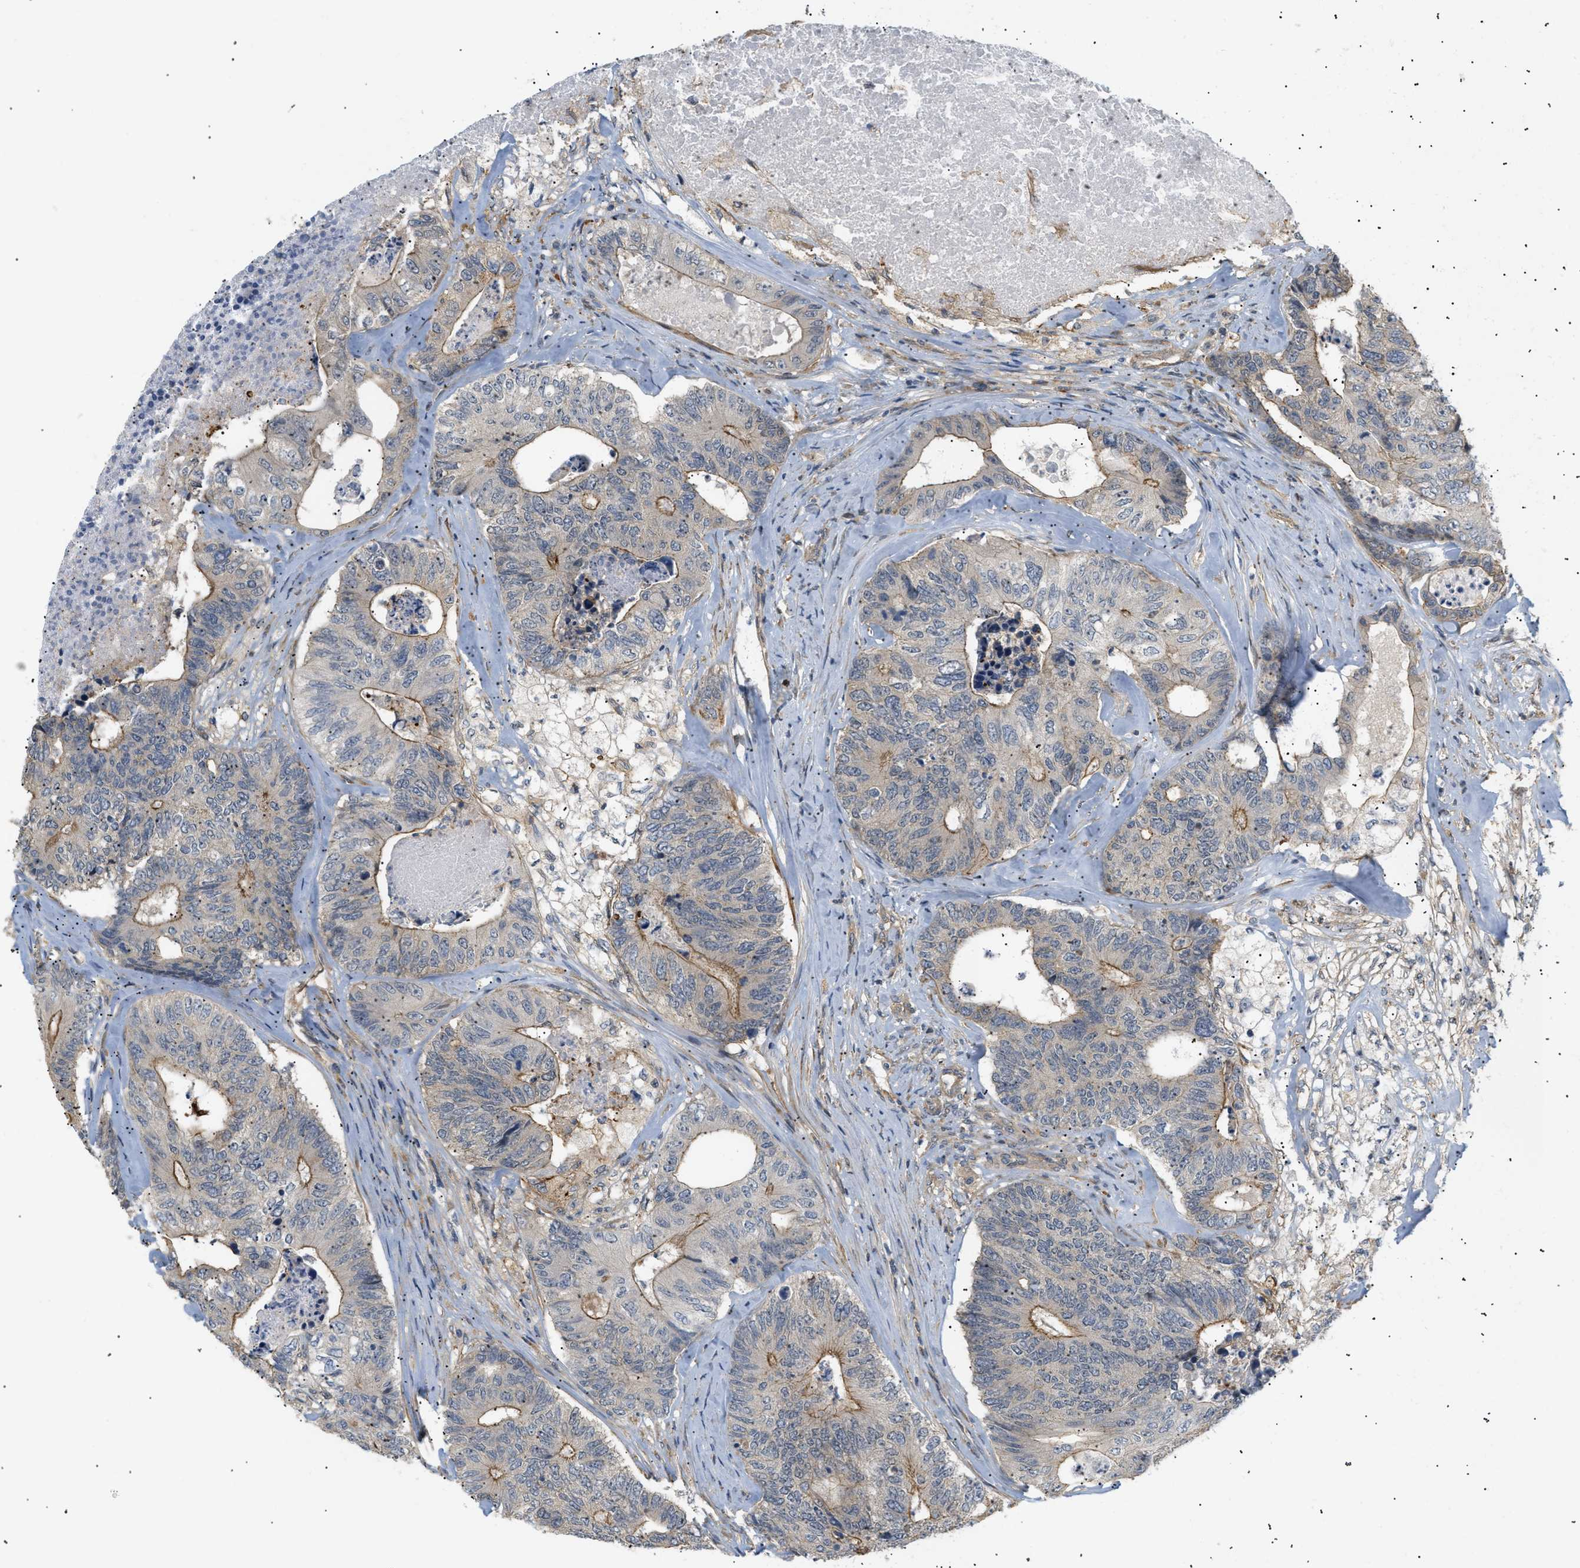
{"staining": {"intensity": "moderate", "quantity": "<25%", "location": "cytoplasmic/membranous"}, "tissue": "colorectal cancer", "cell_type": "Tumor cells", "image_type": "cancer", "snomed": [{"axis": "morphology", "description": "Adenocarcinoma, NOS"}, {"axis": "topography", "description": "Colon"}], "caption": "IHC micrograph of neoplastic tissue: human colorectal adenocarcinoma stained using immunohistochemistry (IHC) demonstrates low levels of moderate protein expression localized specifically in the cytoplasmic/membranous of tumor cells, appearing as a cytoplasmic/membranous brown color.", "gene": "CORO2B", "patient": {"sex": "female", "age": 67}}